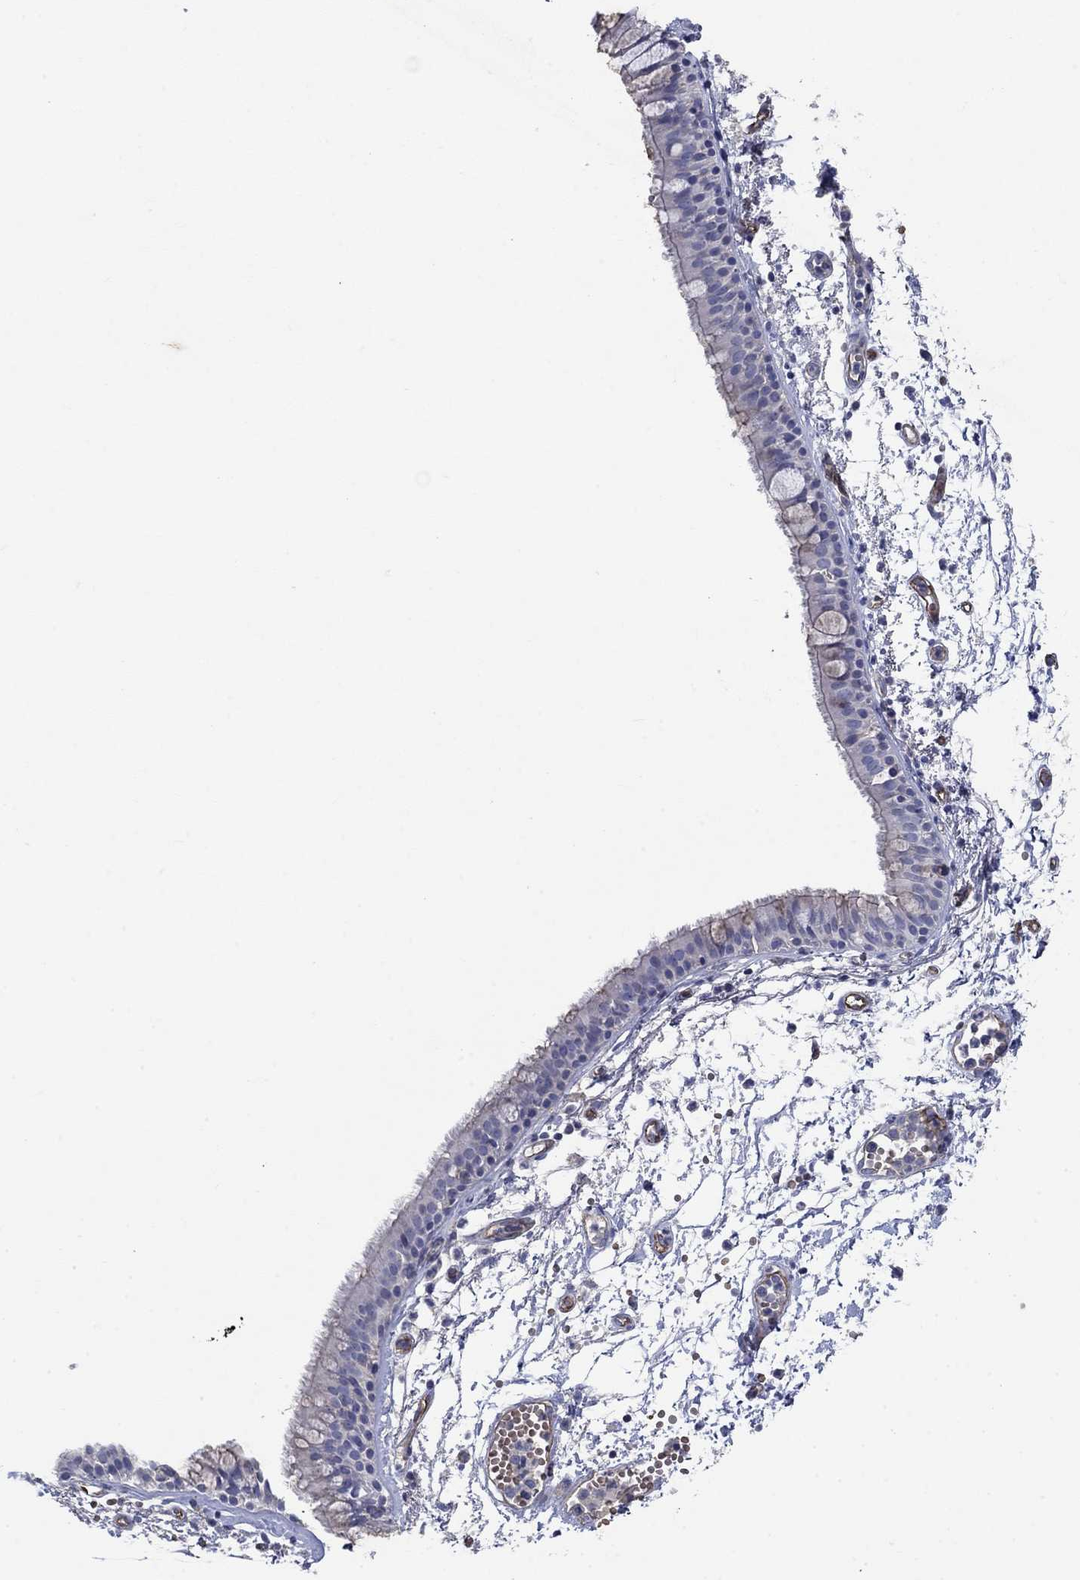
{"staining": {"intensity": "negative", "quantity": "none", "location": "none"}, "tissue": "bronchus", "cell_type": "Respiratory epithelial cells", "image_type": "normal", "snomed": [{"axis": "morphology", "description": "Normal tissue, NOS"}, {"axis": "topography", "description": "Cartilage tissue"}, {"axis": "topography", "description": "Bronchus"}], "caption": "The histopathology image displays no significant positivity in respiratory epithelial cells of bronchus.", "gene": "FLNC", "patient": {"sex": "male", "age": 66}}